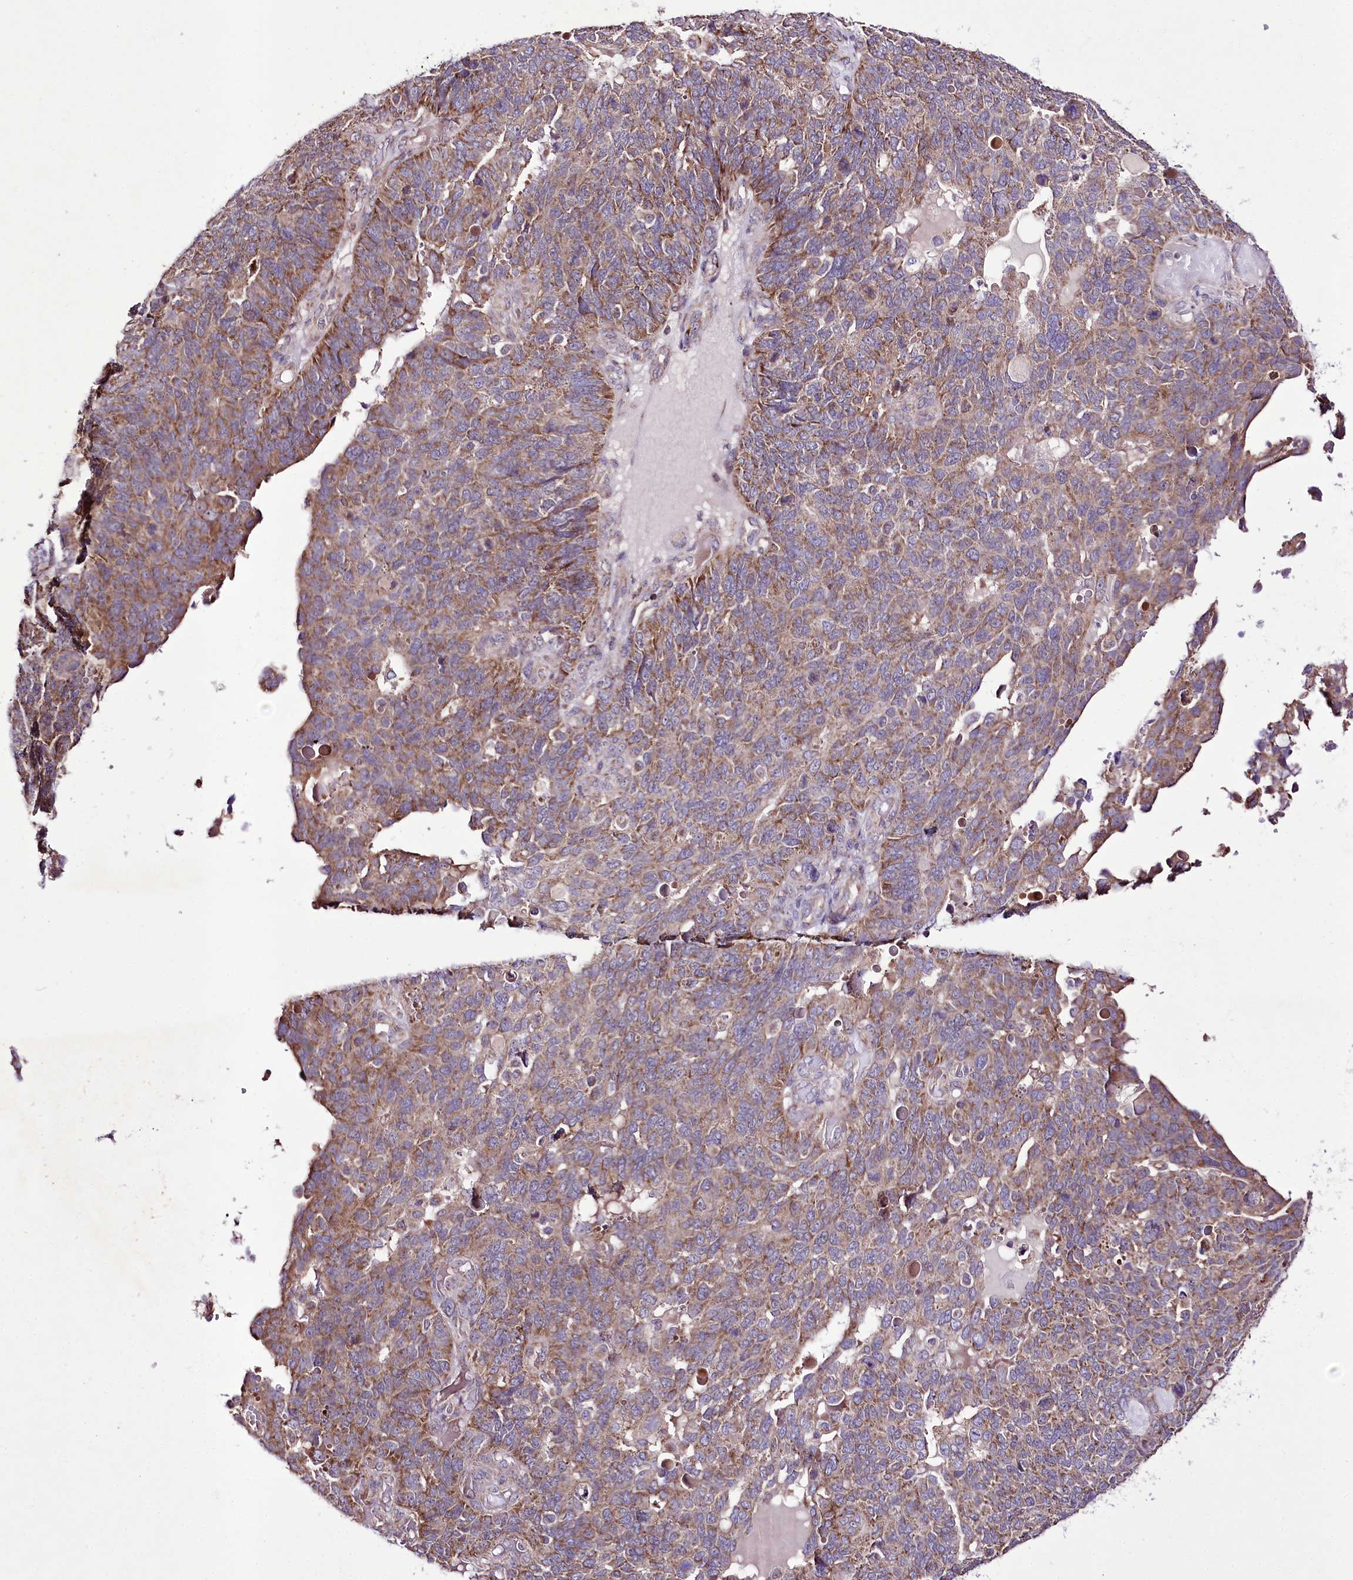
{"staining": {"intensity": "moderate", "quantity": ">75%", "location": "cytoplasmic/membranous"}, "tissue": "endometrial cancer", "cell_type": "Tumor cells", "image_type": "cancer", "snomed": [{"axis": "morphology", "description": "Adenocarcinoma, NOS"}, {"axis": "topography", "description": "Endometrium"}], "caption": "A micrograph of human endometrial adenocarcinoma stained for a protein displays moderate cytoplasmic/membranous brown staining in tumor cells. (DAB (3,3'-diaminobenzidine) = brown stain, brightfield microscopy at high magnification).", "gene": "ATE1", "patient": {"sex": "female", "age": 66}}